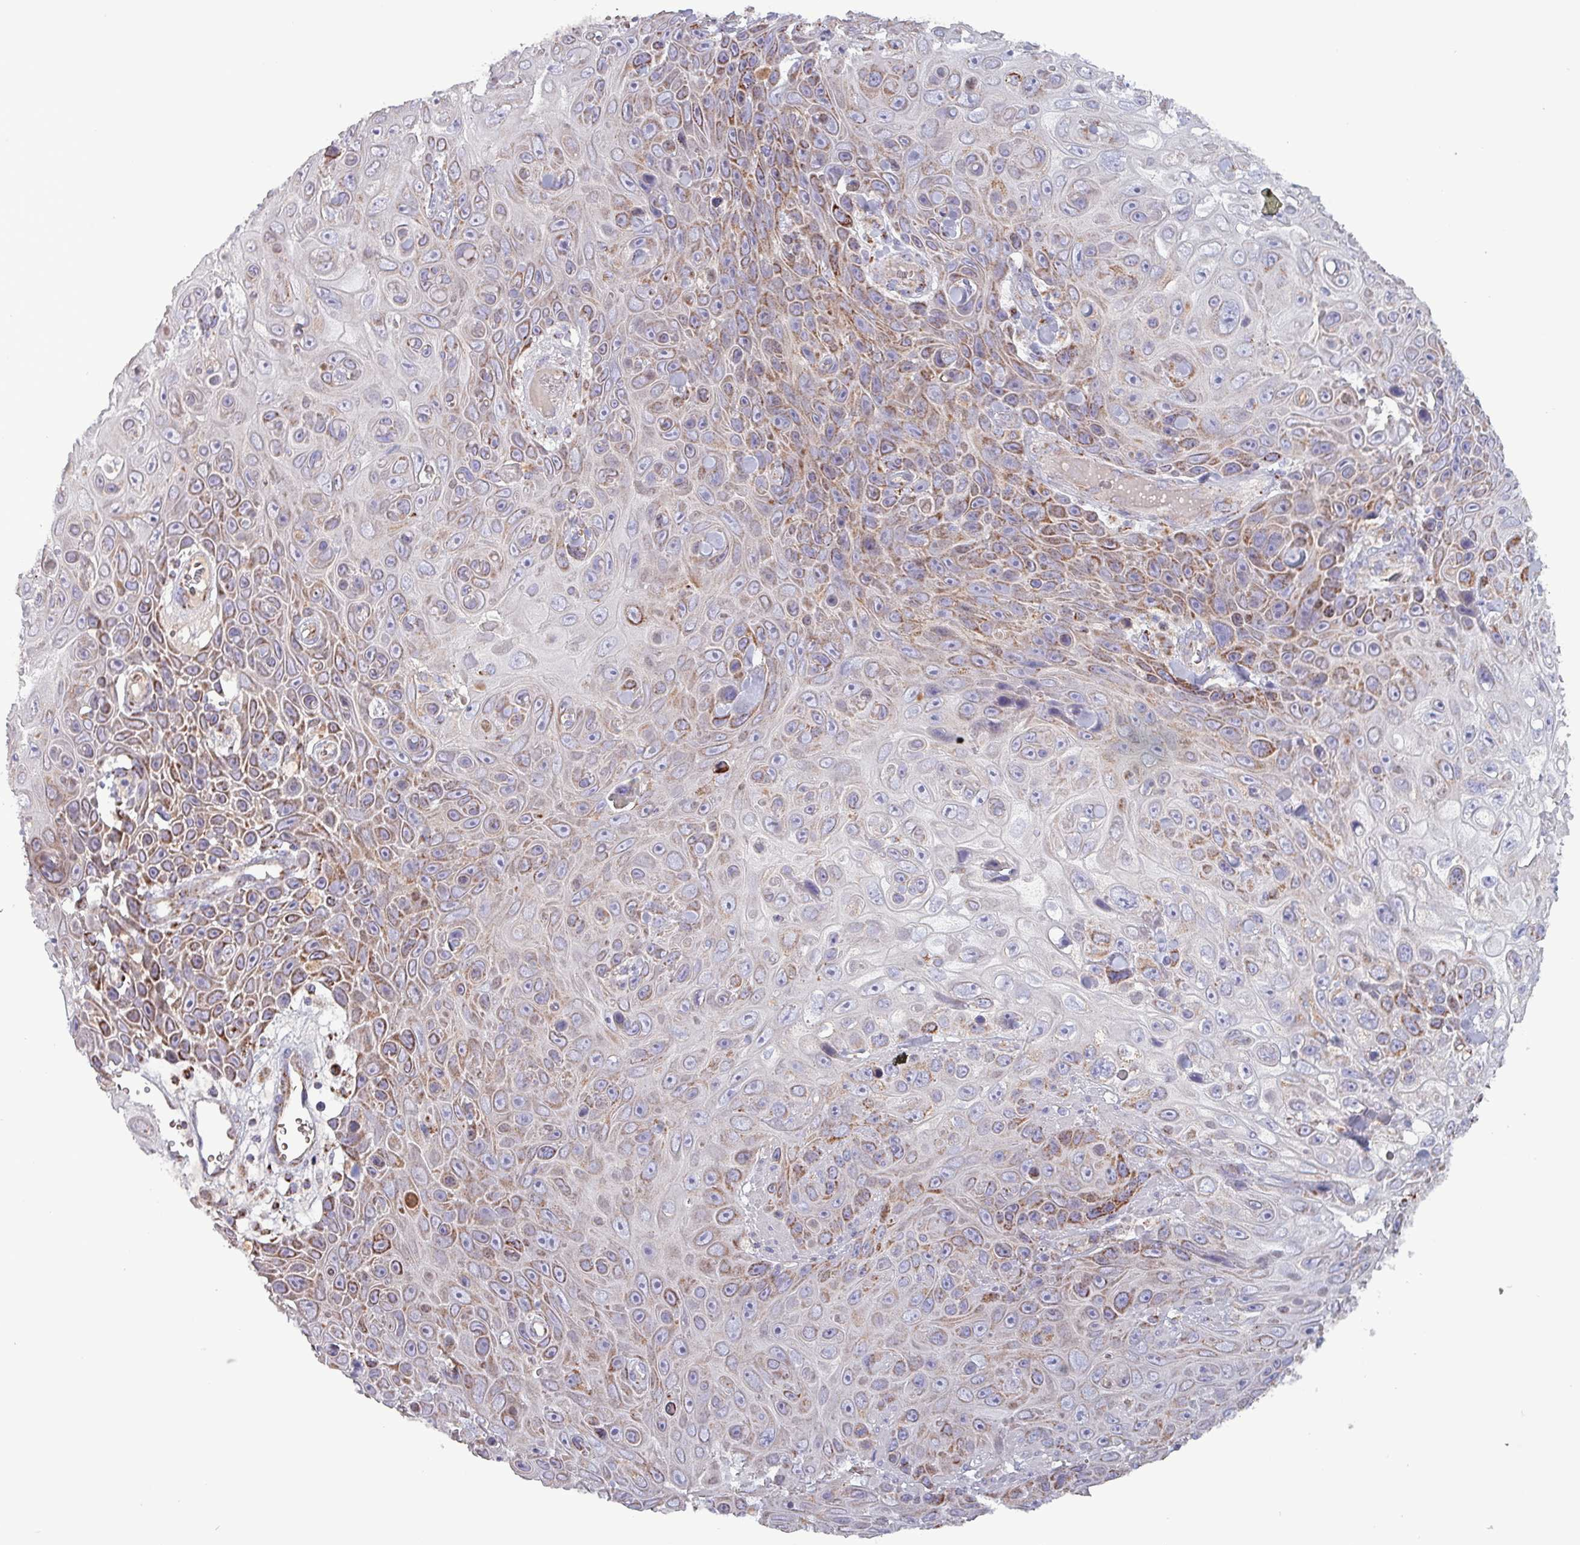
{"staining": {"intensity": "moderate", "quantity": "25%-75%", "location": "cytoplasmic/membranous"}, "tissue": "skin cancer", "cell_type": "Tumor cells", "image_type": "cancer", "snomed": [{"axis": "morphology", "description": "Squamous cell carcinoma, NOS"}, {"axis": "topography", "description": "Skin"}], "caption": "Protein staining of skin cancer tissue reveals moderate cytoplasmic/membranous staining in about 25%-75% of tumor cells.", "gene": "ZNF322", "patient": {"sex": "male", "age": 82}}